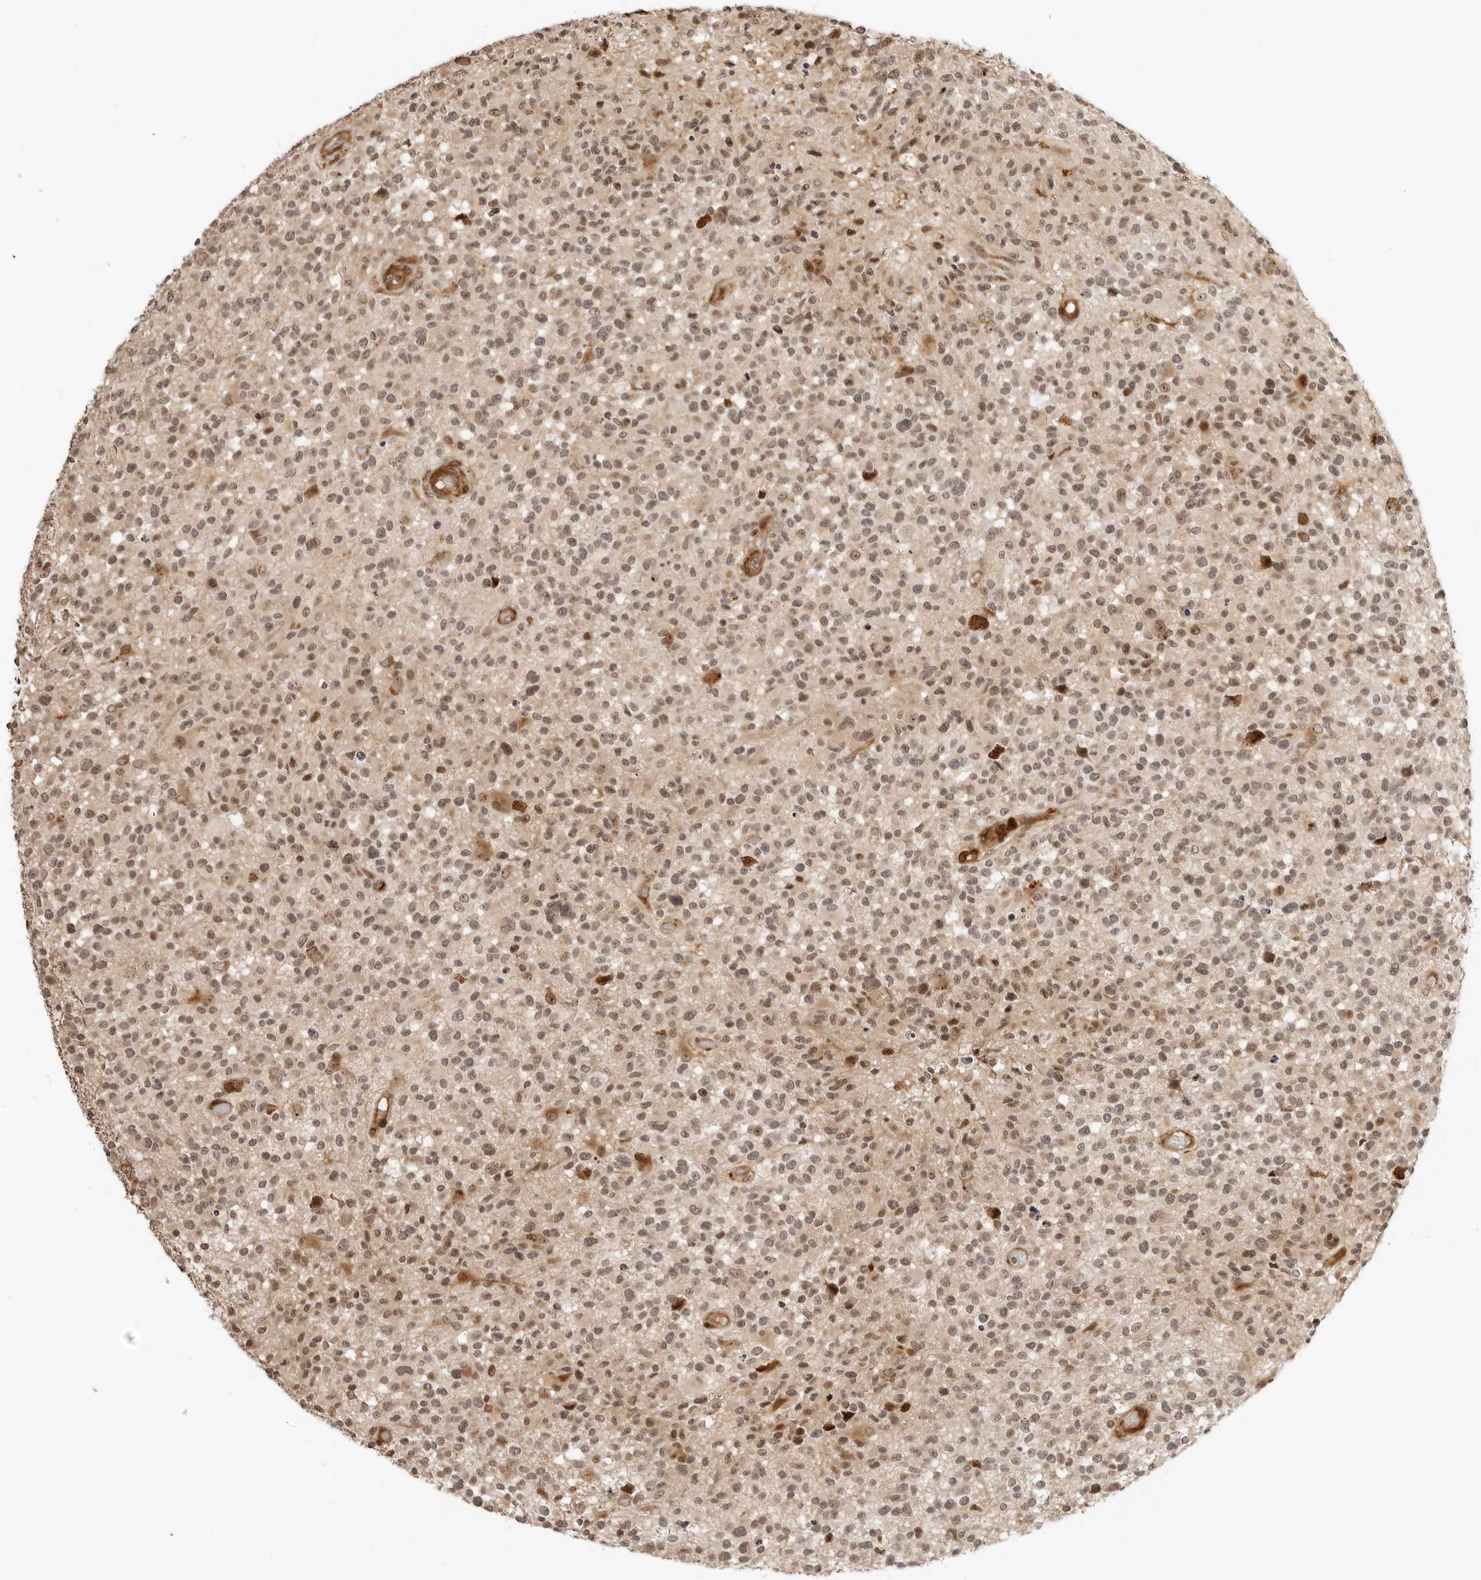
{"staining": {"intensity": "moderate", "quantity": ">75%", "location": "cytoplasmic/membranous,nuclear"}, "tissue": "glioma", "cell_type": "Tumor cells", "image_type": "cancer", "snomed": [{"axis": "morphology", "description": "Glioma, malignant, High grade"}, {"axis": "morphology", "description": "Glioblastoma, NOS"}, {"axis": "topography", "description": "Brain"}], "caption": "Immunohistochemistry (DAB) staining of glioma shows moderate cytoplasmic/membranous and nuclear protein staining in approximately >75% of tumor cells.", "gene": "GEM", "patient": {"sex": "male", "age": 60}}